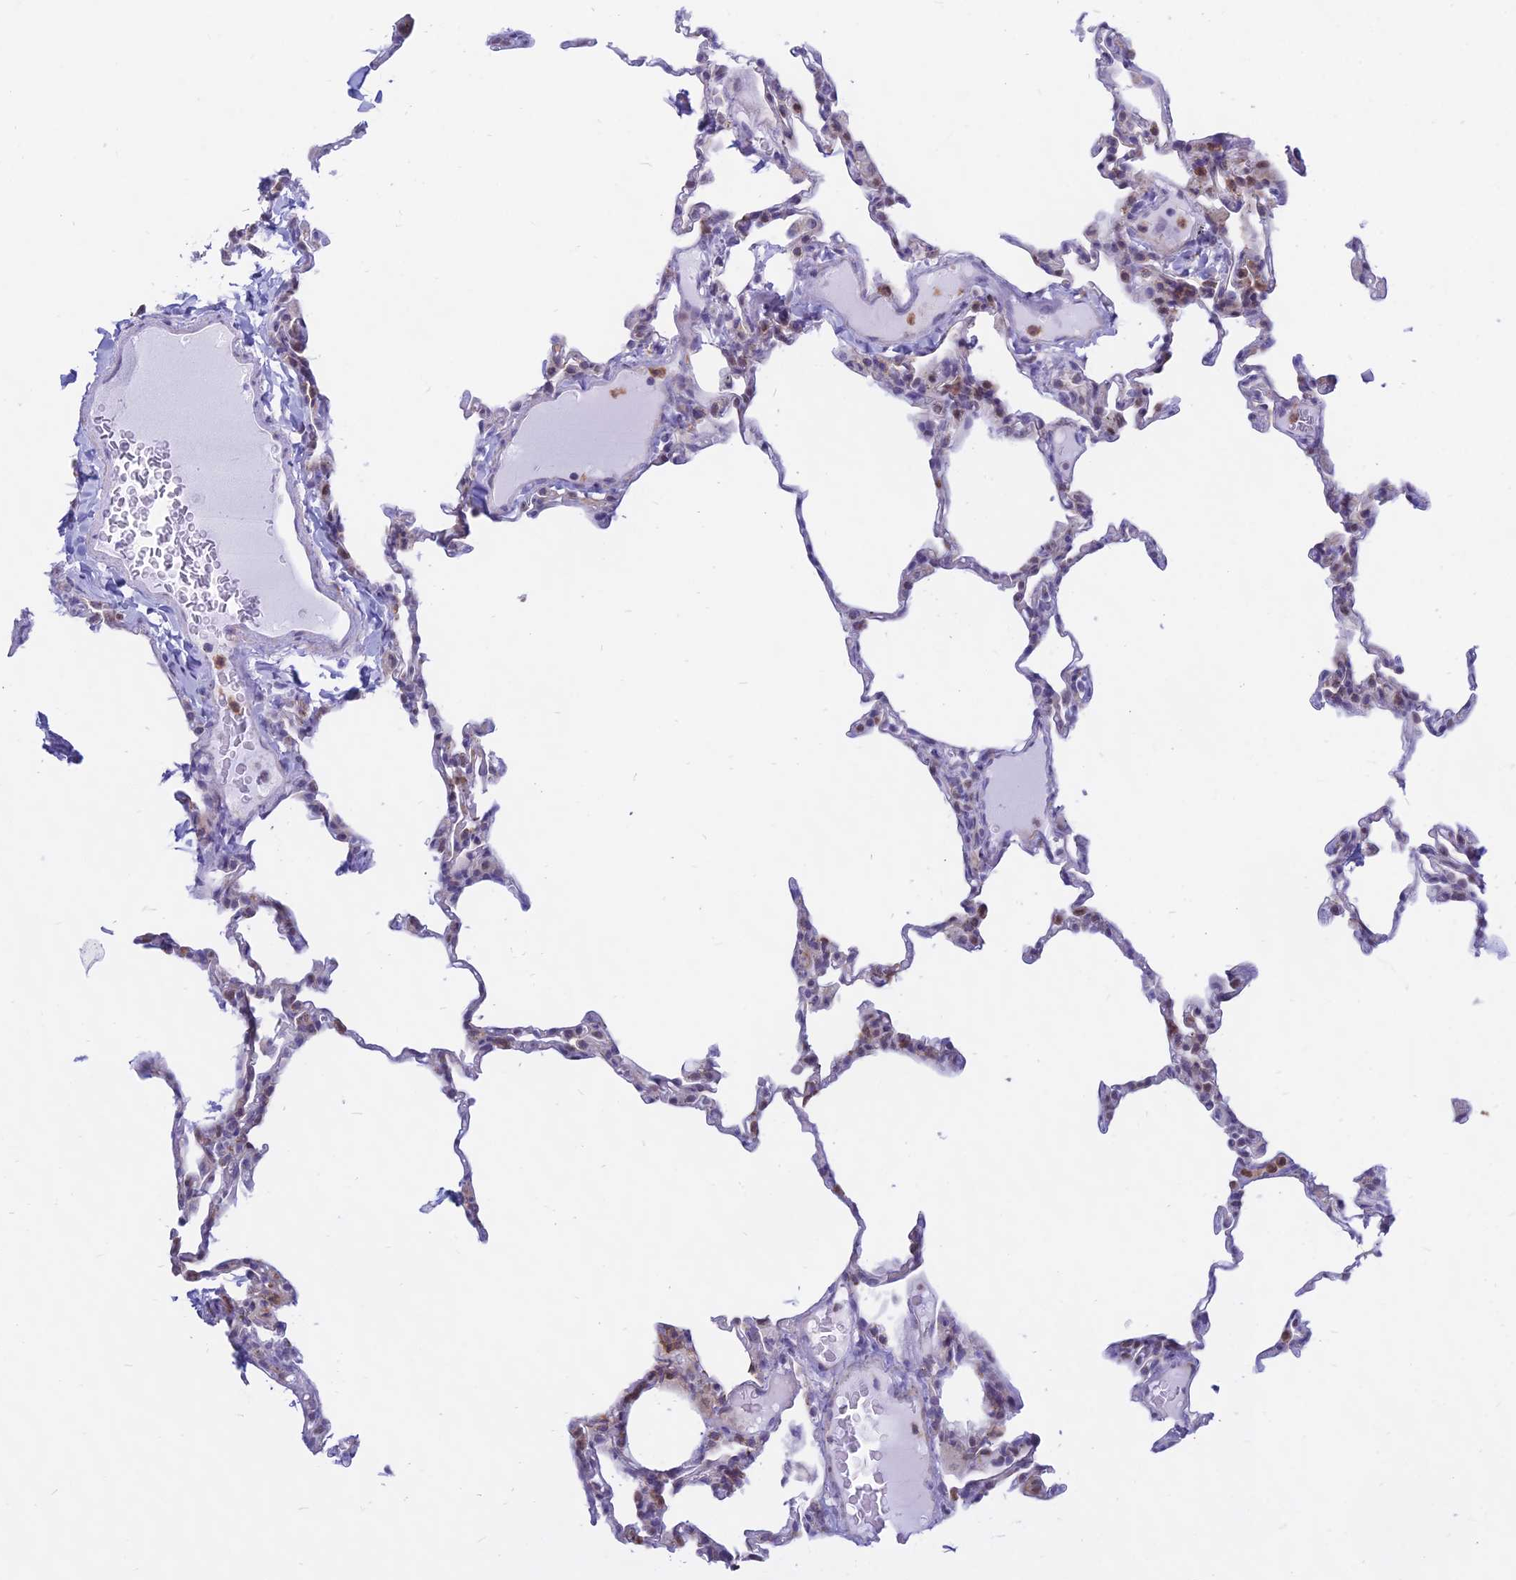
{"staining": {"intensity": "moderate", "quantity": "<25%", "location": "nuclear"}, "tissue": "lung", "cell_type": "Alveolar cells", "image_type": "normal", "snomed": [{"axis": "morphology", "description": "Normal tissue, NOS"}, {"axis": "topography", "description": "Lung"}], "caption": "DAB (3,3'-diaminobenzidine) immunohistochemical staining of unremarkable human lung demonstrates moderate nuclear protein expression in approximately <25% of alveolar cells.", "gene": "KRR1", "patient": {"sex": "male", "age": 20}}